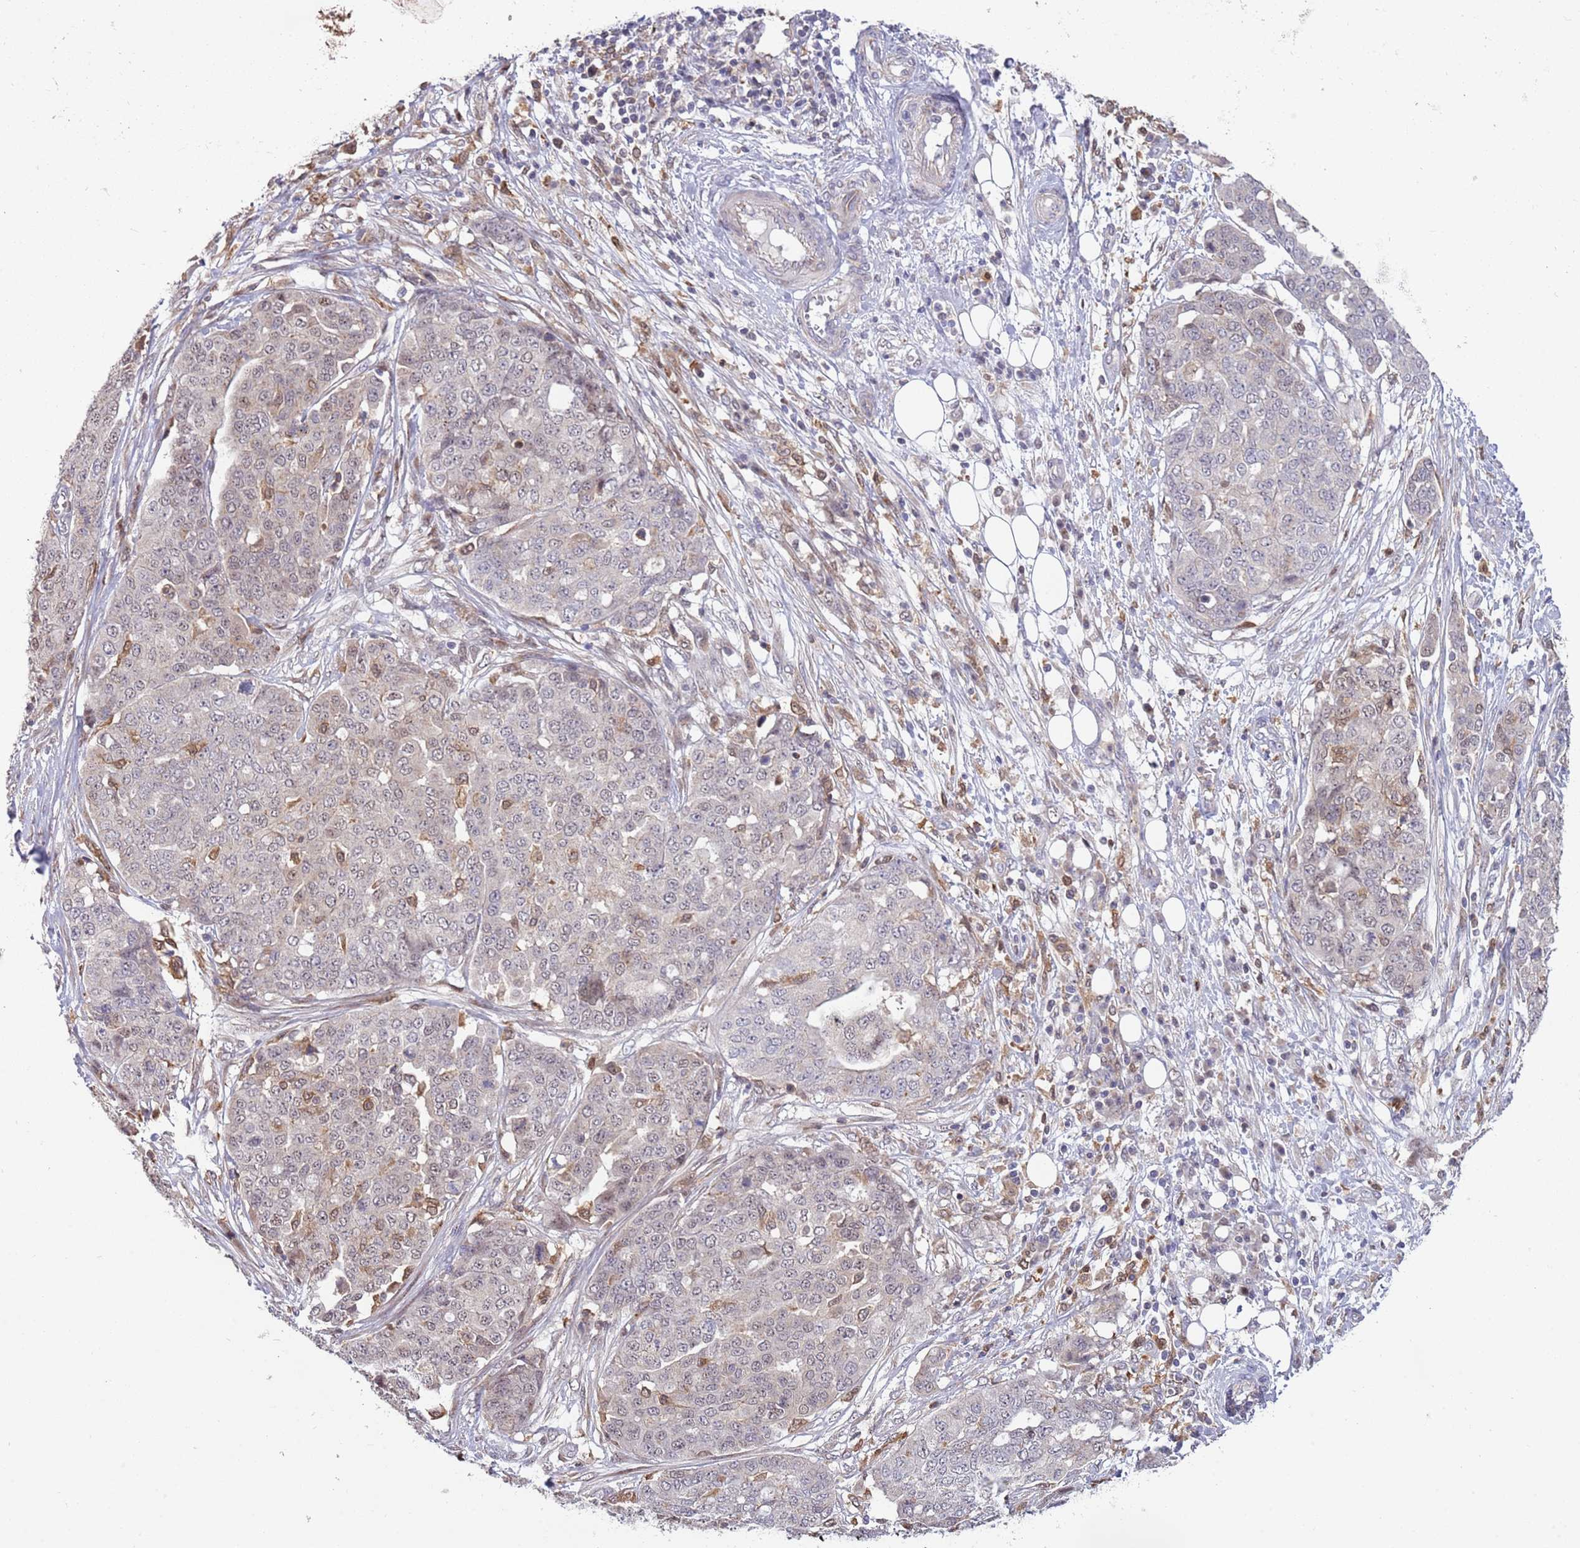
{"staining": {"intensity": "weak", "quantity": "<25%", "location": "nuclear"}, "tissue": "ovarian cancer", "cell_type": "Tumor cells", "image_type": "cancer", "snomed": [{"axis": "morphology", "description": "Cystadenocarcinoma, serous, NOS"}, {"axis": "topography", "description": "Soft tissue"}, {"axis": "topography", "description": "Ovary"}], "caption": "High power microscopy photomicrograph of an immunohistochemistry (IHC) photomicrograph of serous cystadenocarcinoma (ovarian), revealing no significant expression in tumor cells.", "gene": "CCNJL", "patient": {"sex": "female", "age": 57}}